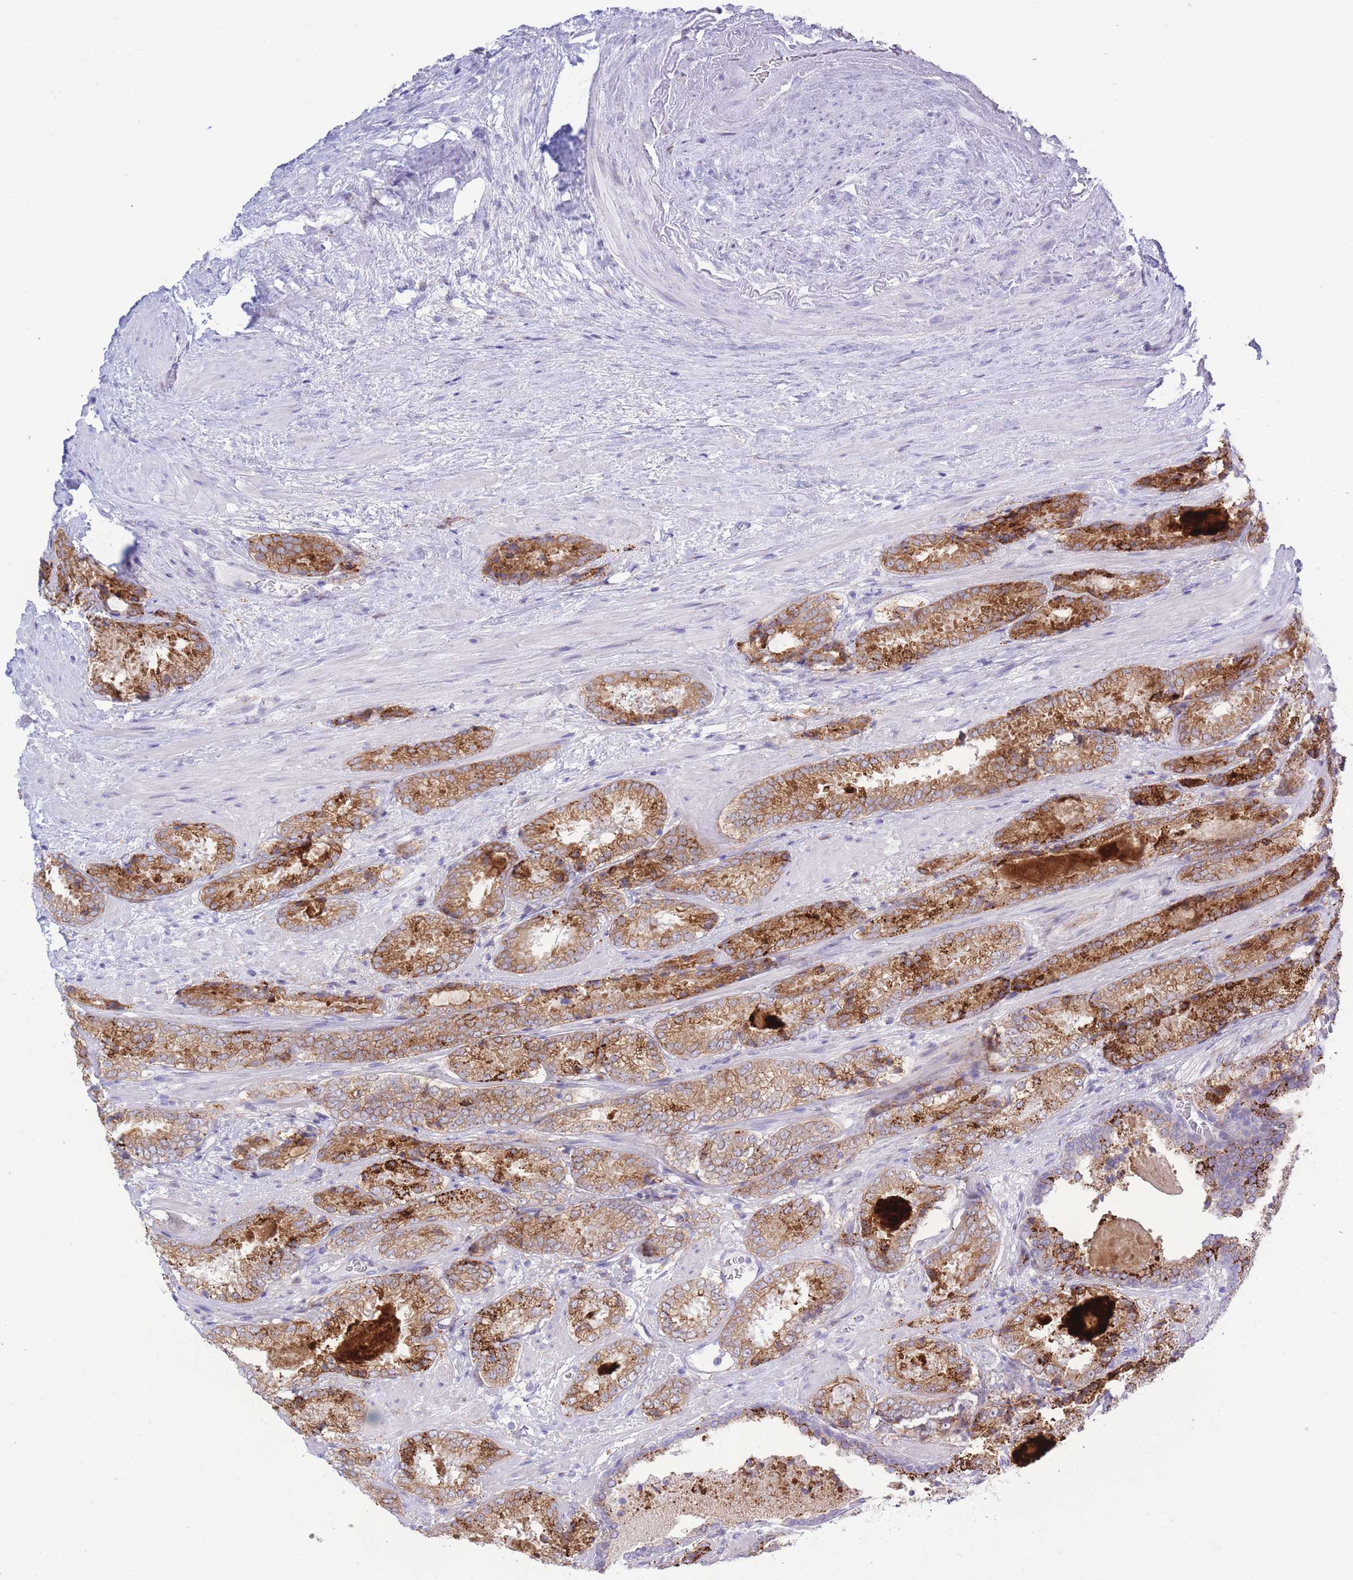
{"staining": {"intensity": "moderate", "quantity": ">75%", "location": "cytoplasmic/membranous"}, "tissue": "prostate cancer", "cell_type": "Tumor cells", "image_type": "cancer", "snomed": [{"axis": "morphology", "description": "Adenocarcinoma, High grade"}, {"axis": "topography", "description": "Prostate"}], "caption": "Protein staining of prostate cancer tissue shows moderate cytoplasmic/membranous staining in approximately >75% of tumor cells.", "gene": "MYDGF", "patient": {"sex": "male", "age": 63}}